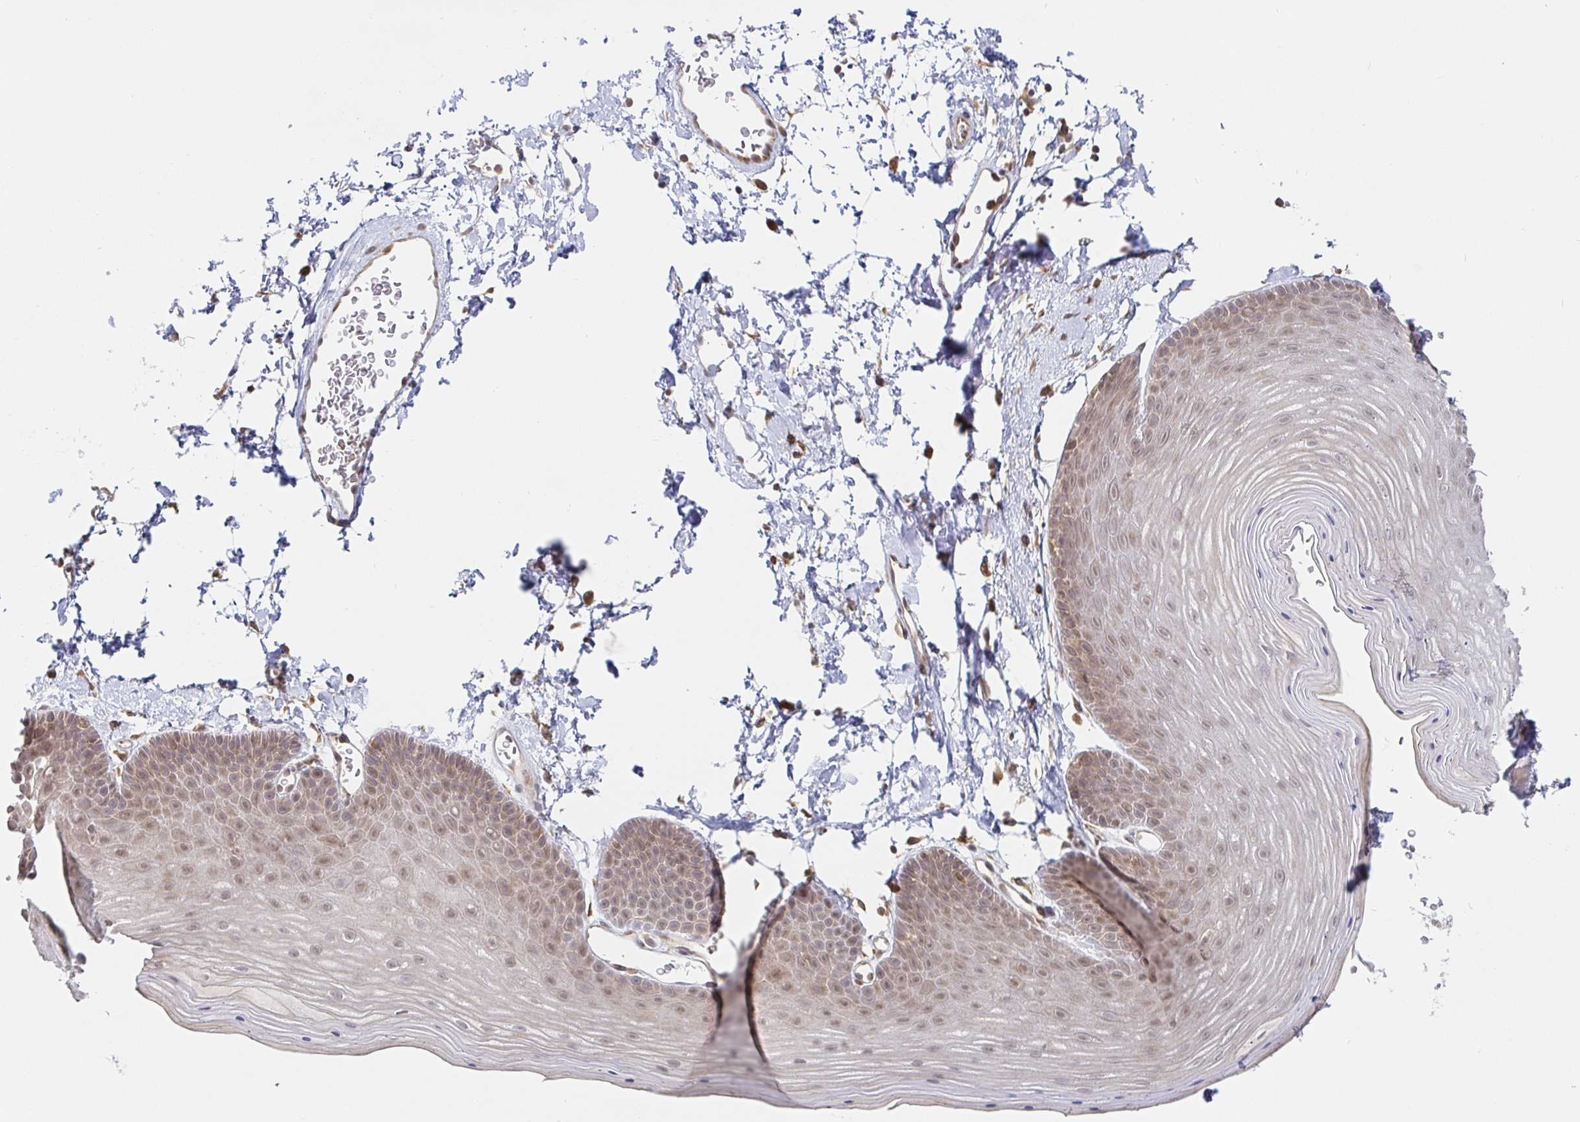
{"staining": {"intensity": "moderate", "quantity": "25%-75%", "location": "cytoplasmic/membranous,nuclear"}, "tissue": "skin", "cell_type": "Epidermal cells", "image_type": "normal", "snomed": [{"axis": "morphology", "description": "Normal tissue, NOS"}, {"axis": "topography", "description": "Anal"}], "caption": "Benign skin displays moderate cytoplasmic/membranous,nuclear staining in about 25%-75% of epidermal cells.", "gene": "ALG1L2", "patient": {"sex": "male", "age": 53}}